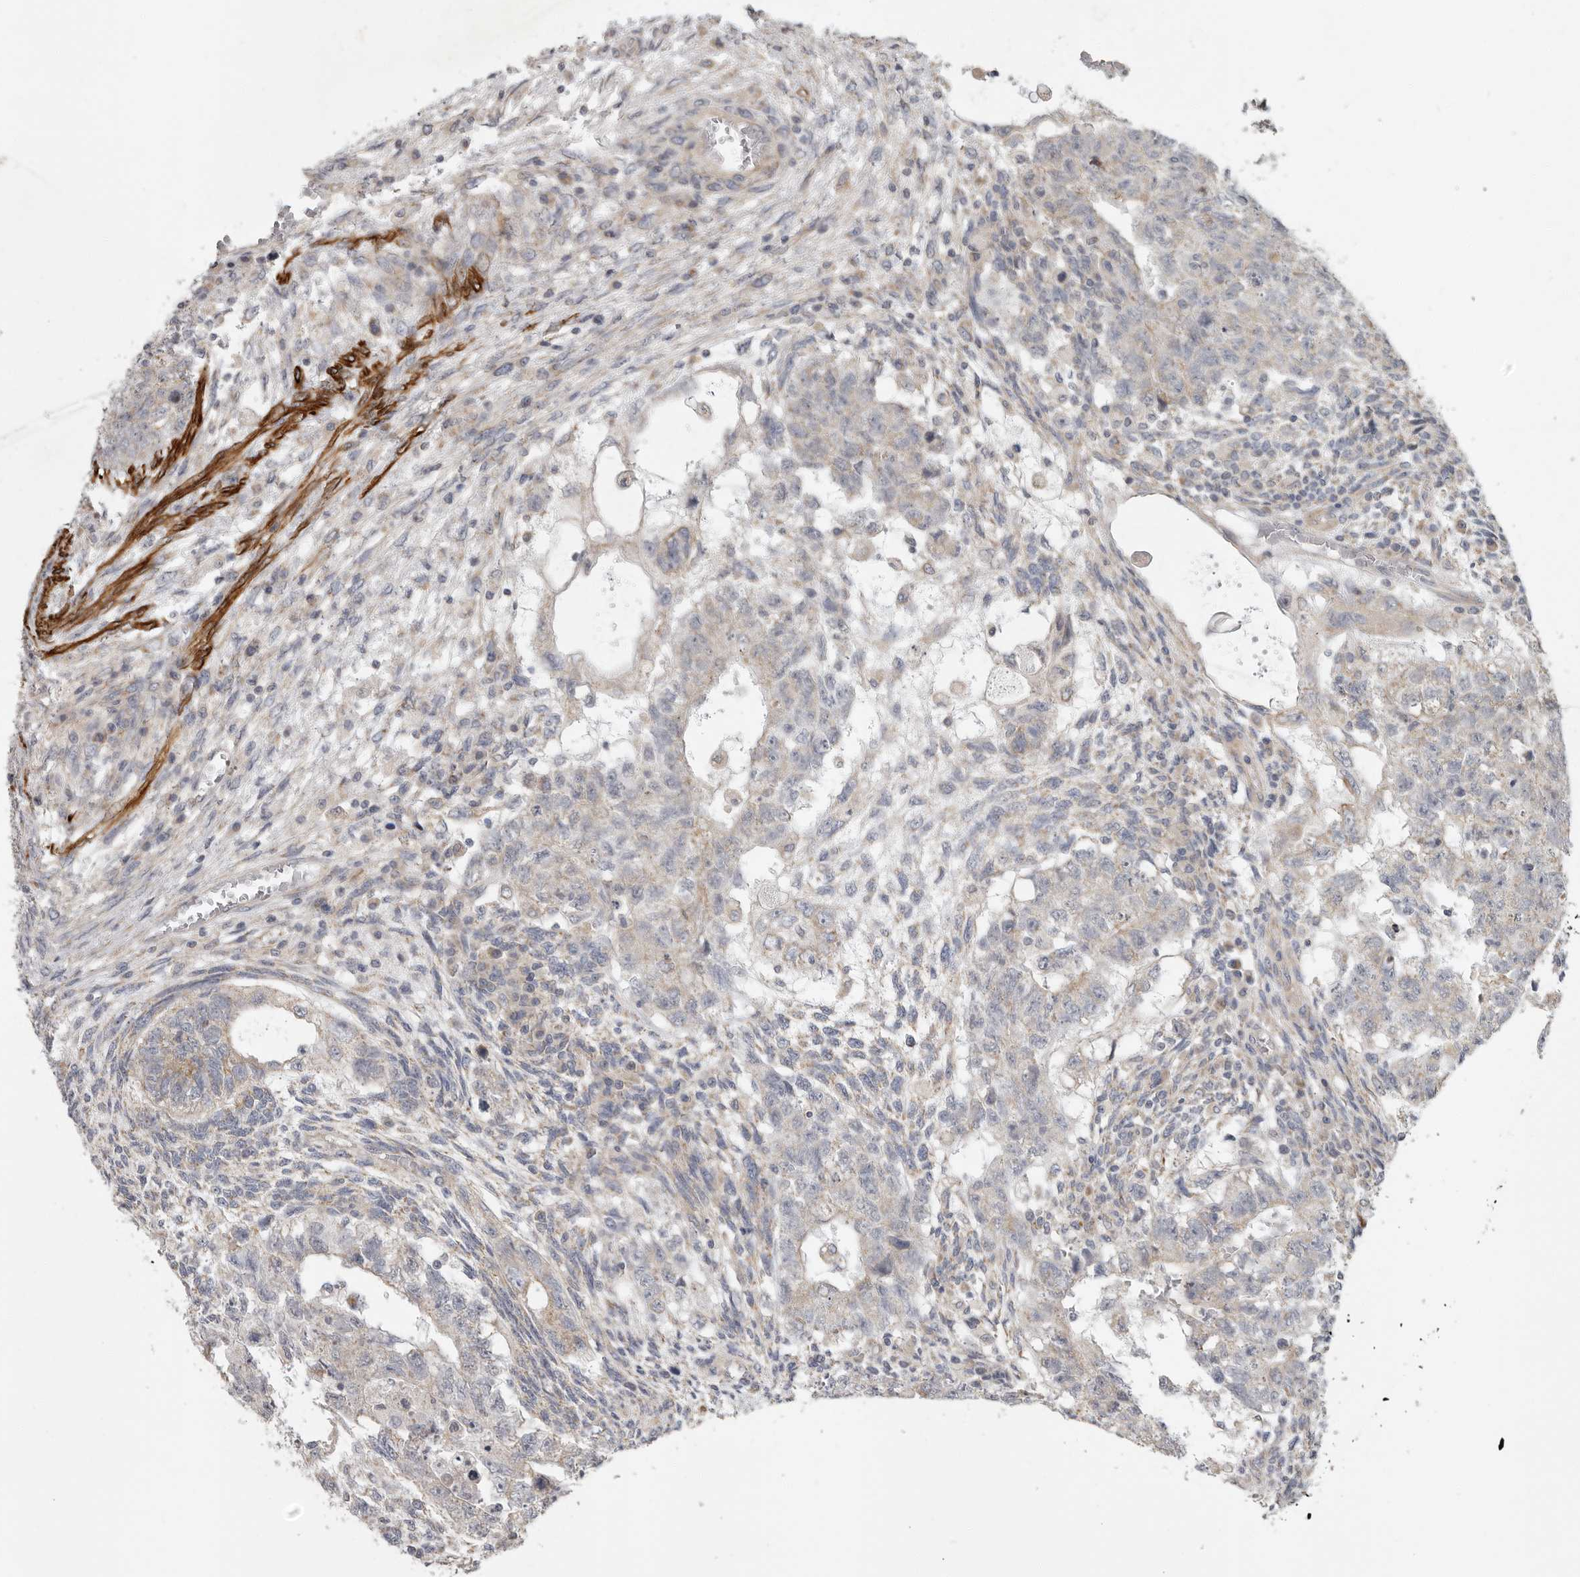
{"staining": {"intensity": "negative", "quantity": "none", "location": "none"}, "tissue": "testis cancer", "cell_type": "Tumor cells", "image_type": "cancer", "snomed": [{"axis": "morphology", "description": "Normal tissue, NOS"}, {"axis": "morphology", "description": "Carcinoma, Embryonal, NOS"}, {"axis": "topography", "description": "Testis"}], "caption": "Tumor cells show no significant protein positivity in testis cancer (embryonal carcinoma). (IHC, brightfield microscopy, high magnification).", "gene": "UNK", "patient": {"sex": "male", "age": 36}}